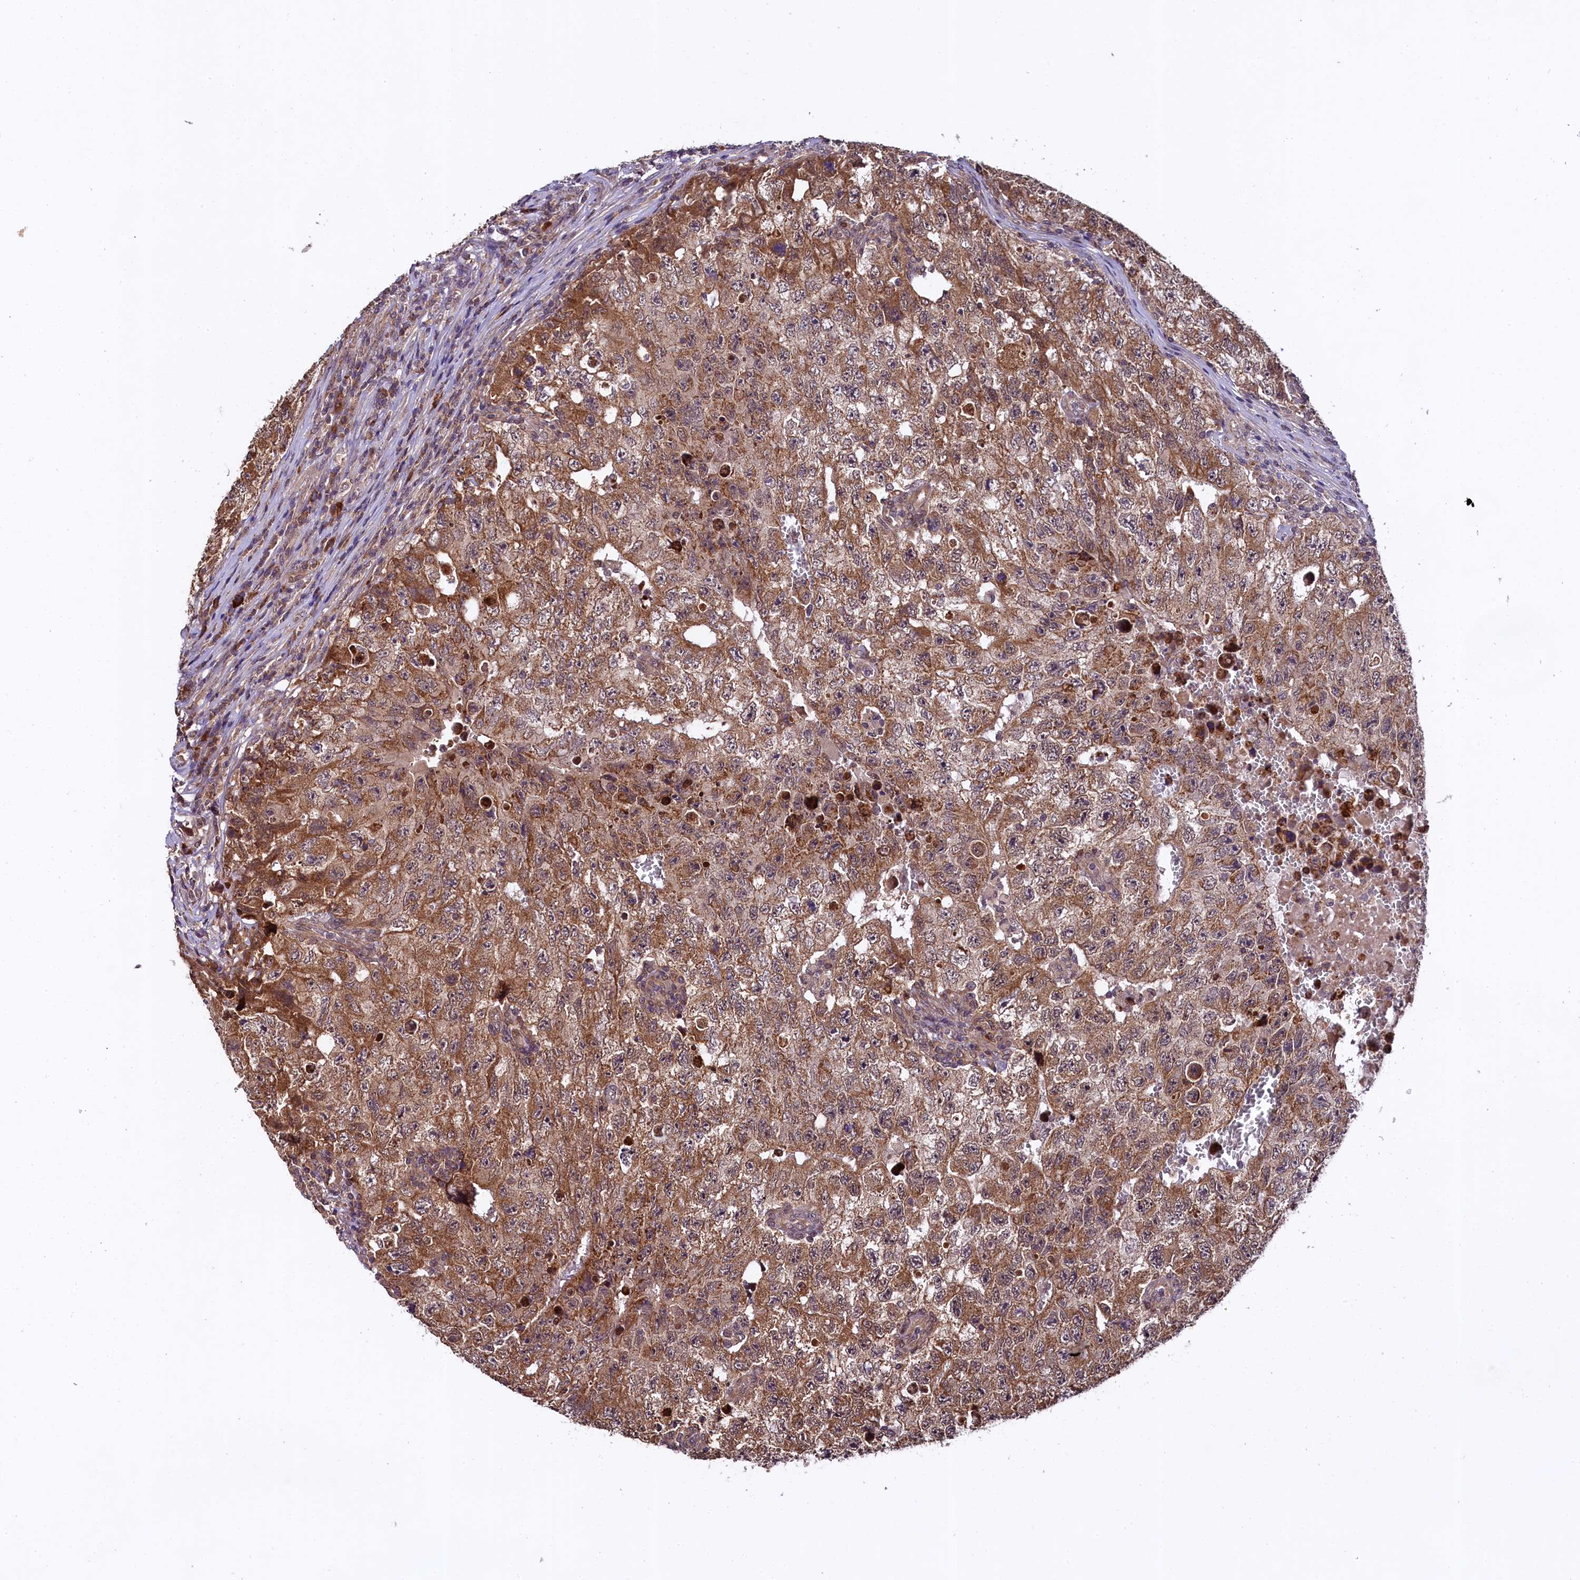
{"staining": {"intensity": "moderate", "quantity": ">75%", "location": "cytoplasmic/membranous"}, "tissue": "testis cancer", "cell_type": "Tumor cells", "image_type": "cancer", "snomed": [{"axis": "morphology", "description": "Carcinoma, Embryonal, NOS"}, {"axis": "topography", "description": "Testis"}], "caption": "Moderate cytoplasmic/membranous protein staining is seen in about >75% of tumor cells in testis embryonal carcinoma.", "gene": "DOHH", "patient": {"sex": "male", "age": 17}}